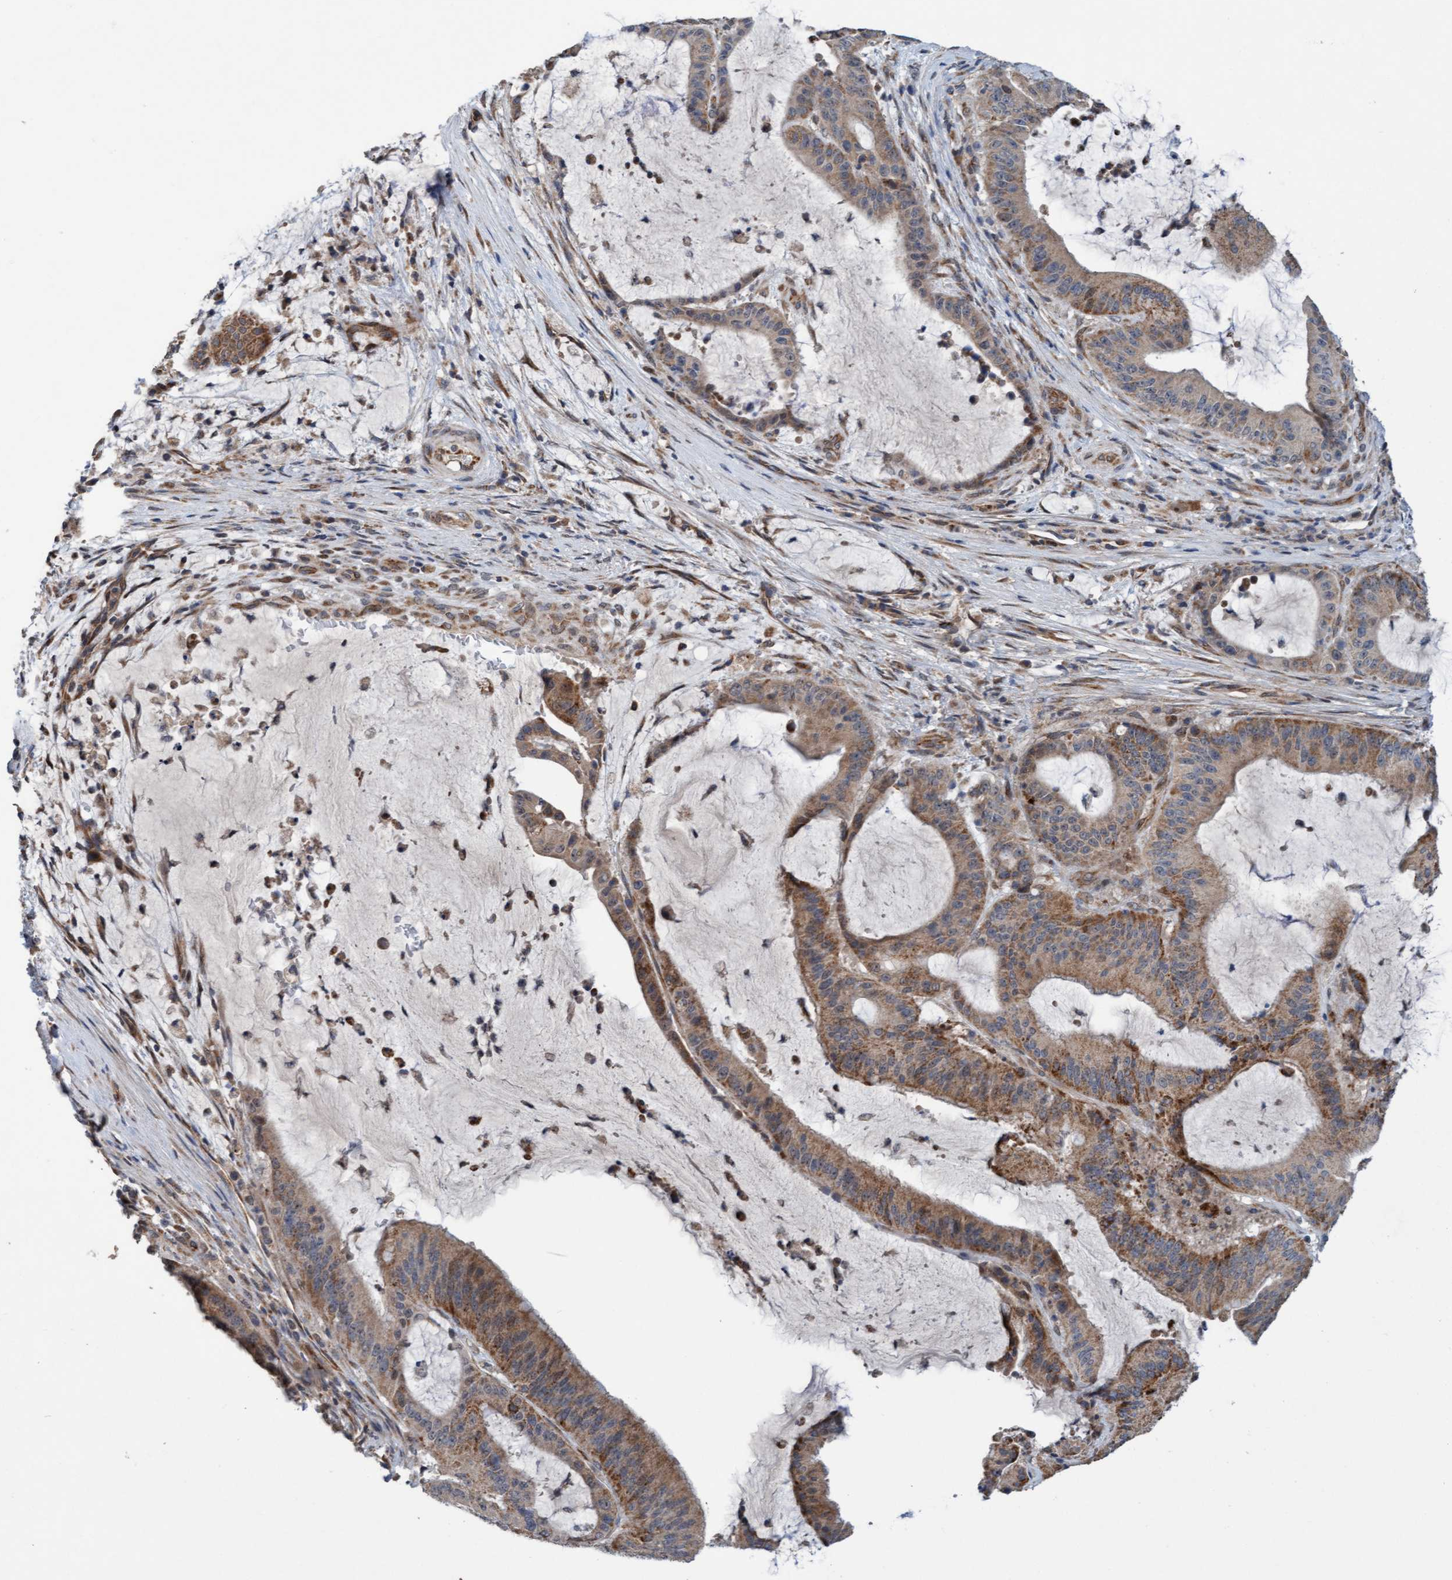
{"staining": {"intensity": "moderate", "quantity": ">75%", "location": "cytoplasmic/membranous"}, "tissue": "liver cancer", "cell_type": "Tumor cells", "image_type": "cancer", "snomed": [{"axis": "morphology", "description": "Normal tissue, NOS"}, {"axis": "morphology", "description": "Cholangiocarcinoma"}, {"axis": "topography", "description": "Liver"}, {"axis": "topography", "description": "Peripheral nerve tissue"}], "caption": "The photomicrograph shows staining of cholangiocarcinoma (liver), revealing moderate cytoplasmic/membranous protein staining (brown color) within tumor cells.", "gene": "ZNF566", "patient": {"sex": "female", "age": 73}}